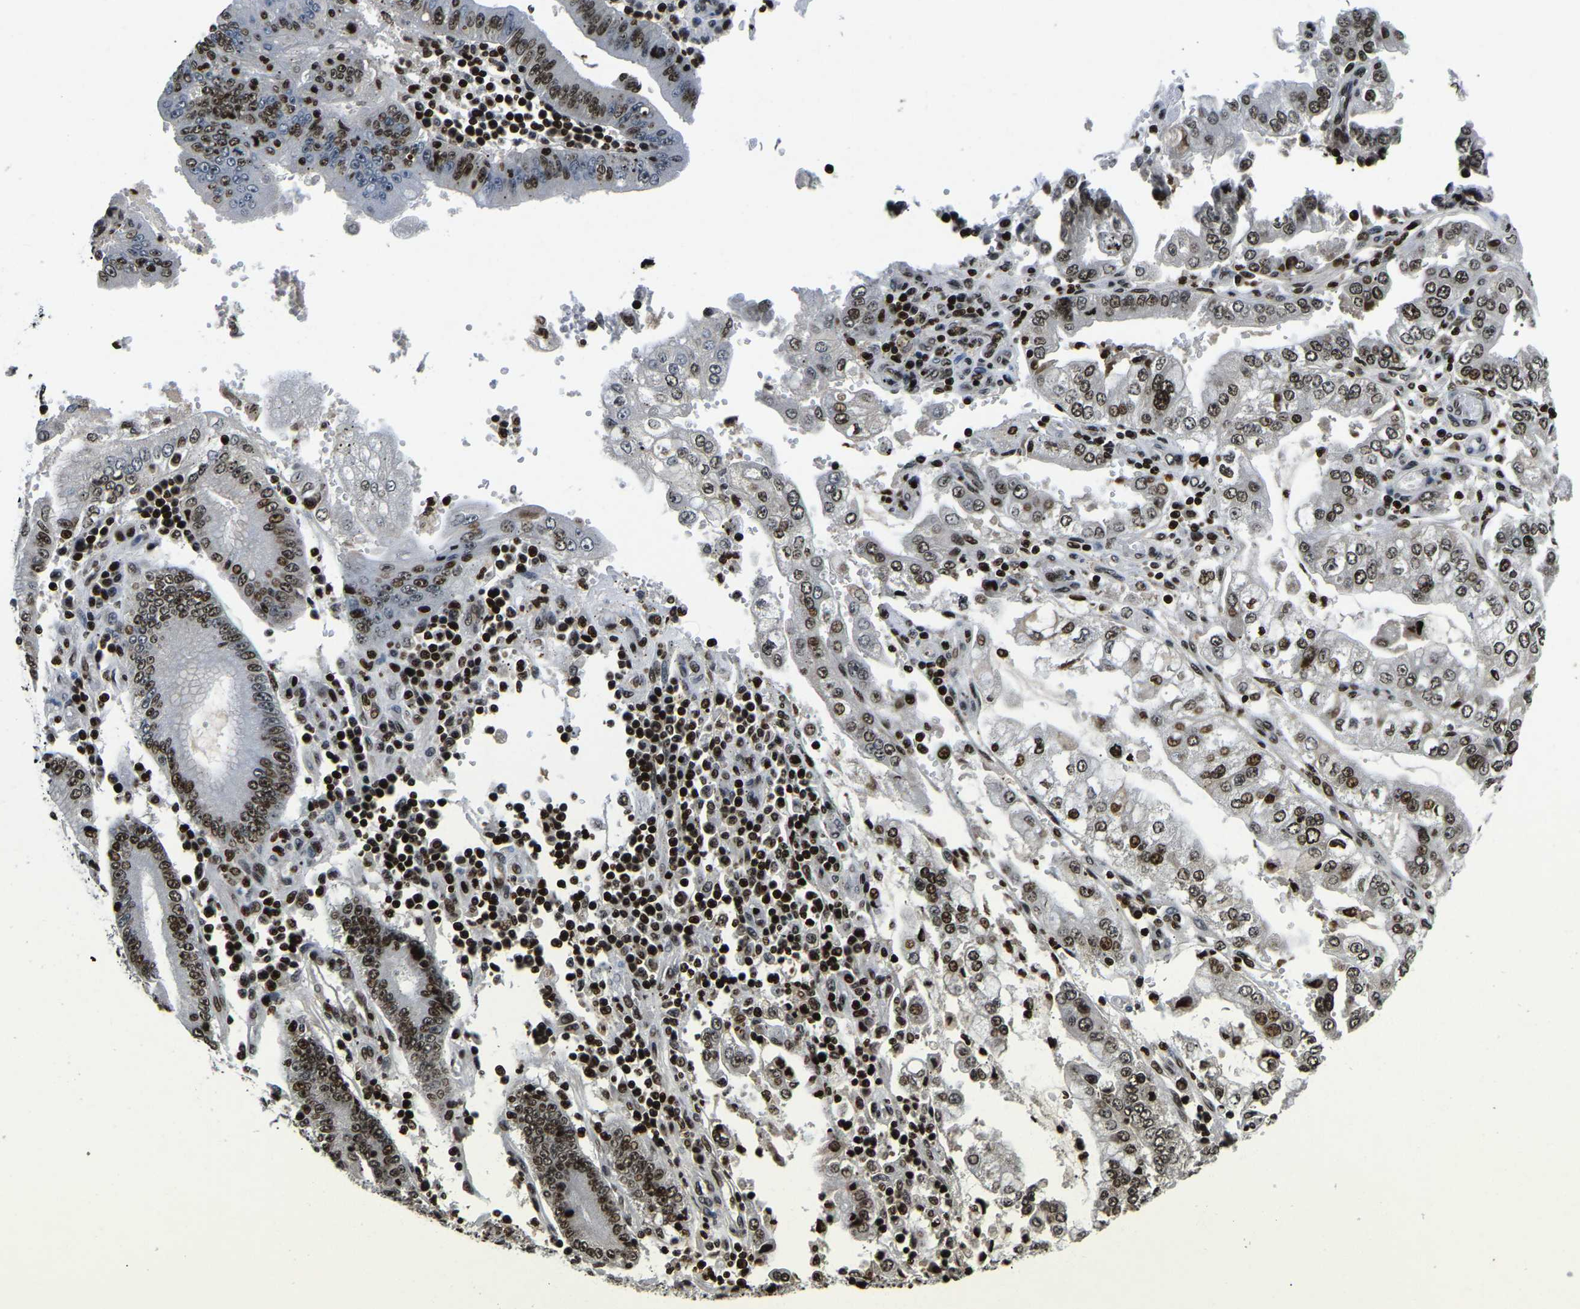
{"staining": {"intensity": "moderate", "quantity": ">75%", "location": "nuclear"}, "tissue": "stomach cancer", "cell_type": "Tumor cells", "image_type": "cancer", "snomed": [{"axis": "morphology", "description": "Adenocarcinoma, NOS"}, {"axis": "topography", "description": "Stomach"}], "caption": "IHC micrograph of stomach cancer stained for a protein (brown), which exhibits medium levels of moderate nuclear staining in approximately >75% of tumor cells.", "gene": "LRRC61", "patient": {"sex": "male", "age": 76}}